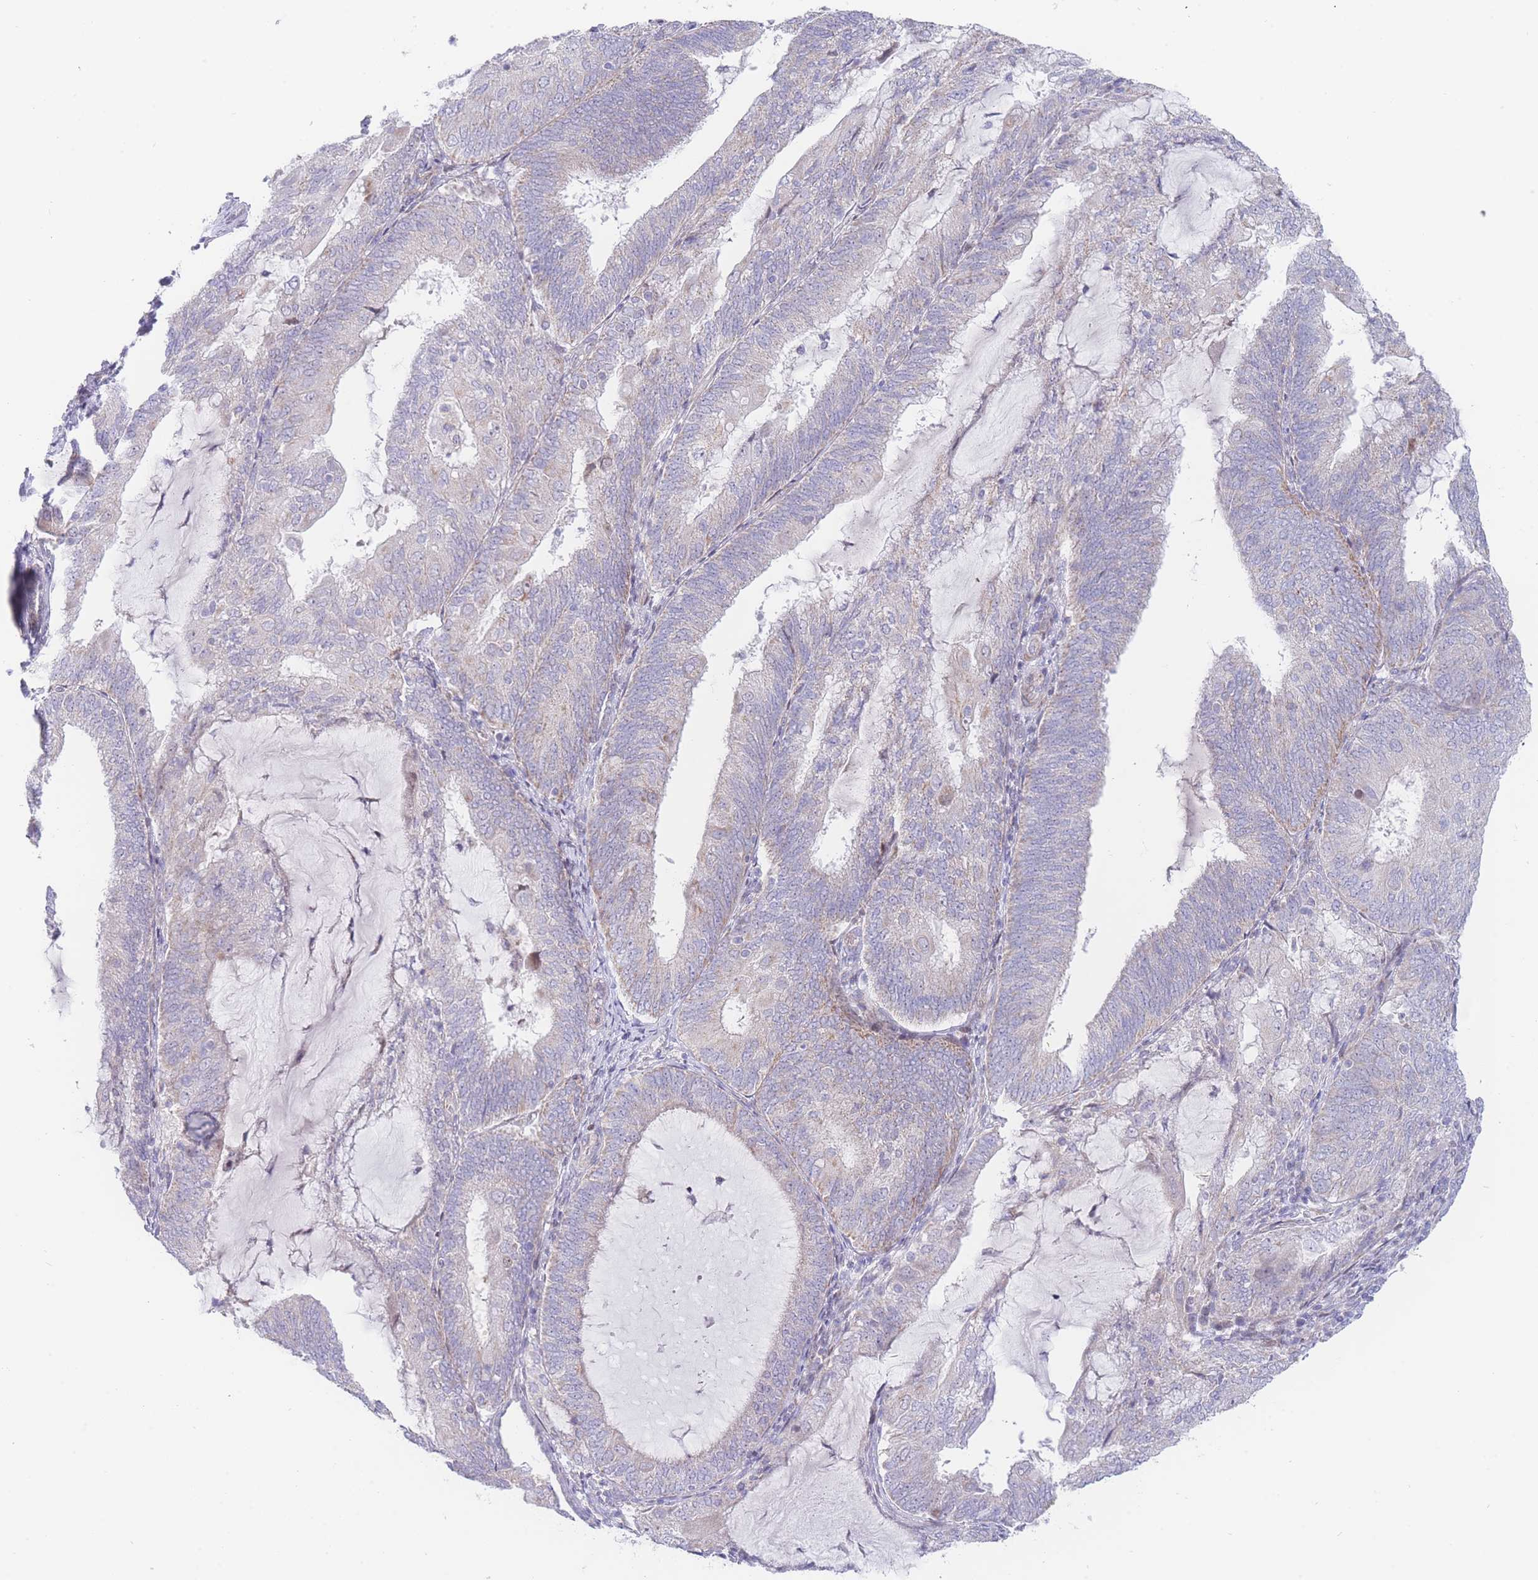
{"staining": {"intensity": "weak", "quantity": "<25%", "location": "cytoplasmic/membranous"}, "tissue": "endometrial cancer", "cell_type": "Tumor cells", "image_type": "cancer", "snomed": [{"axis": "morphology", "description": "Adenocarcinoma, NOS"}, {"axis": "topography", "description": "Endometrium"}], "caption": "Human endometrial cancer stained for a protein using immunohistochemistry reveals no expression in tumor cells.", "gene": "GPAM", "patient": {"sex": "female", "age": 81}}